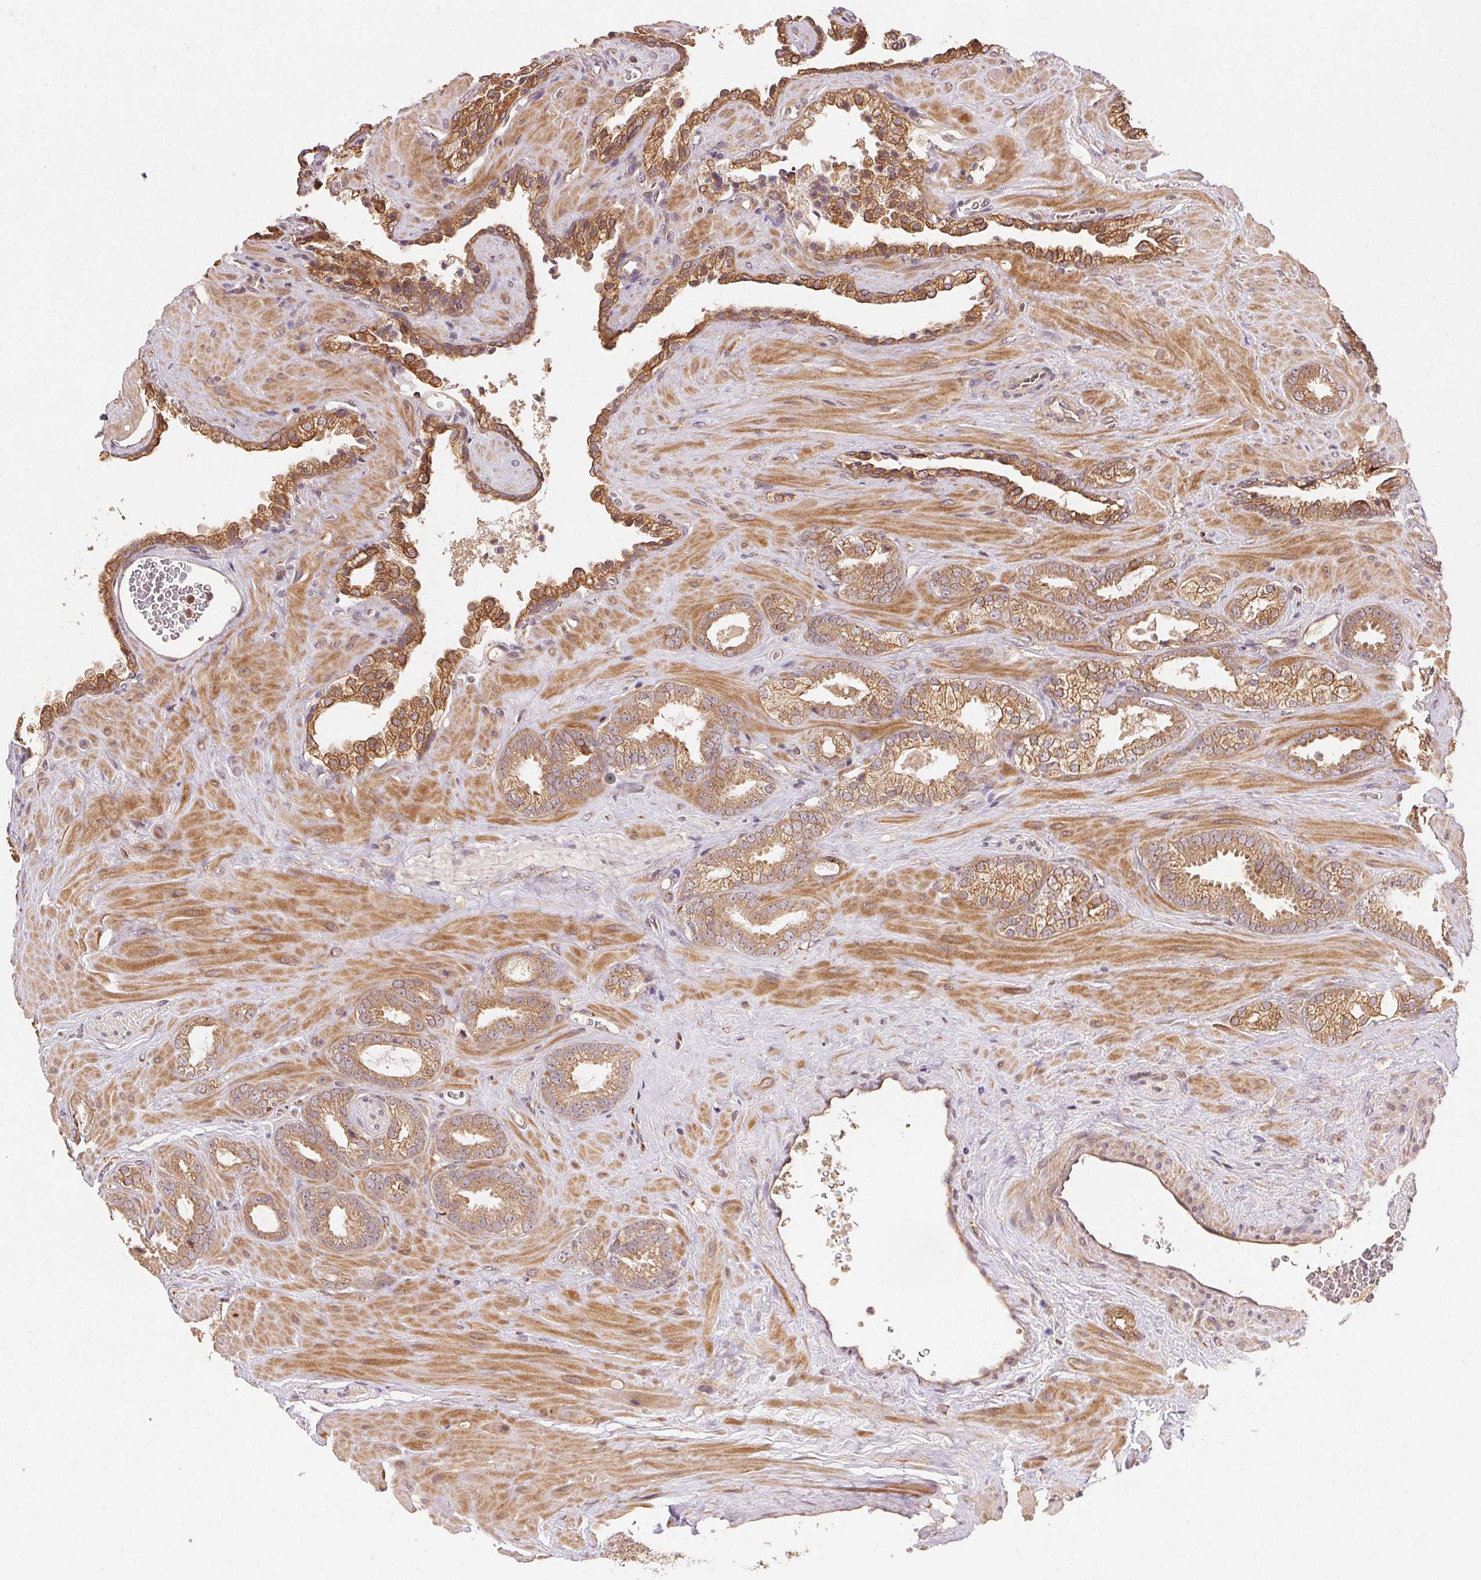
{"staining": {"intensity": "moderate", "quantity": ">75%", "location": "cytoplasmic/membranous"}, "tissue": "prostate cancer", "cell_type": "Tumor cells", "image_type": "cancer", "snomed": [{"axis": "morphology", "description": "Adenocarcinoma, Low grade"}, {"axis": "topography", "description": "Prostate"}], "caption": "Human prostate adenocarcinoma (low-grade) stained with a brown dye displays moderate cytoplasmic/membranous positive staining in approximately >75% of tumor cells.", "gene": "KLHL15", "patient": {"sex": "male", "age": 62}}